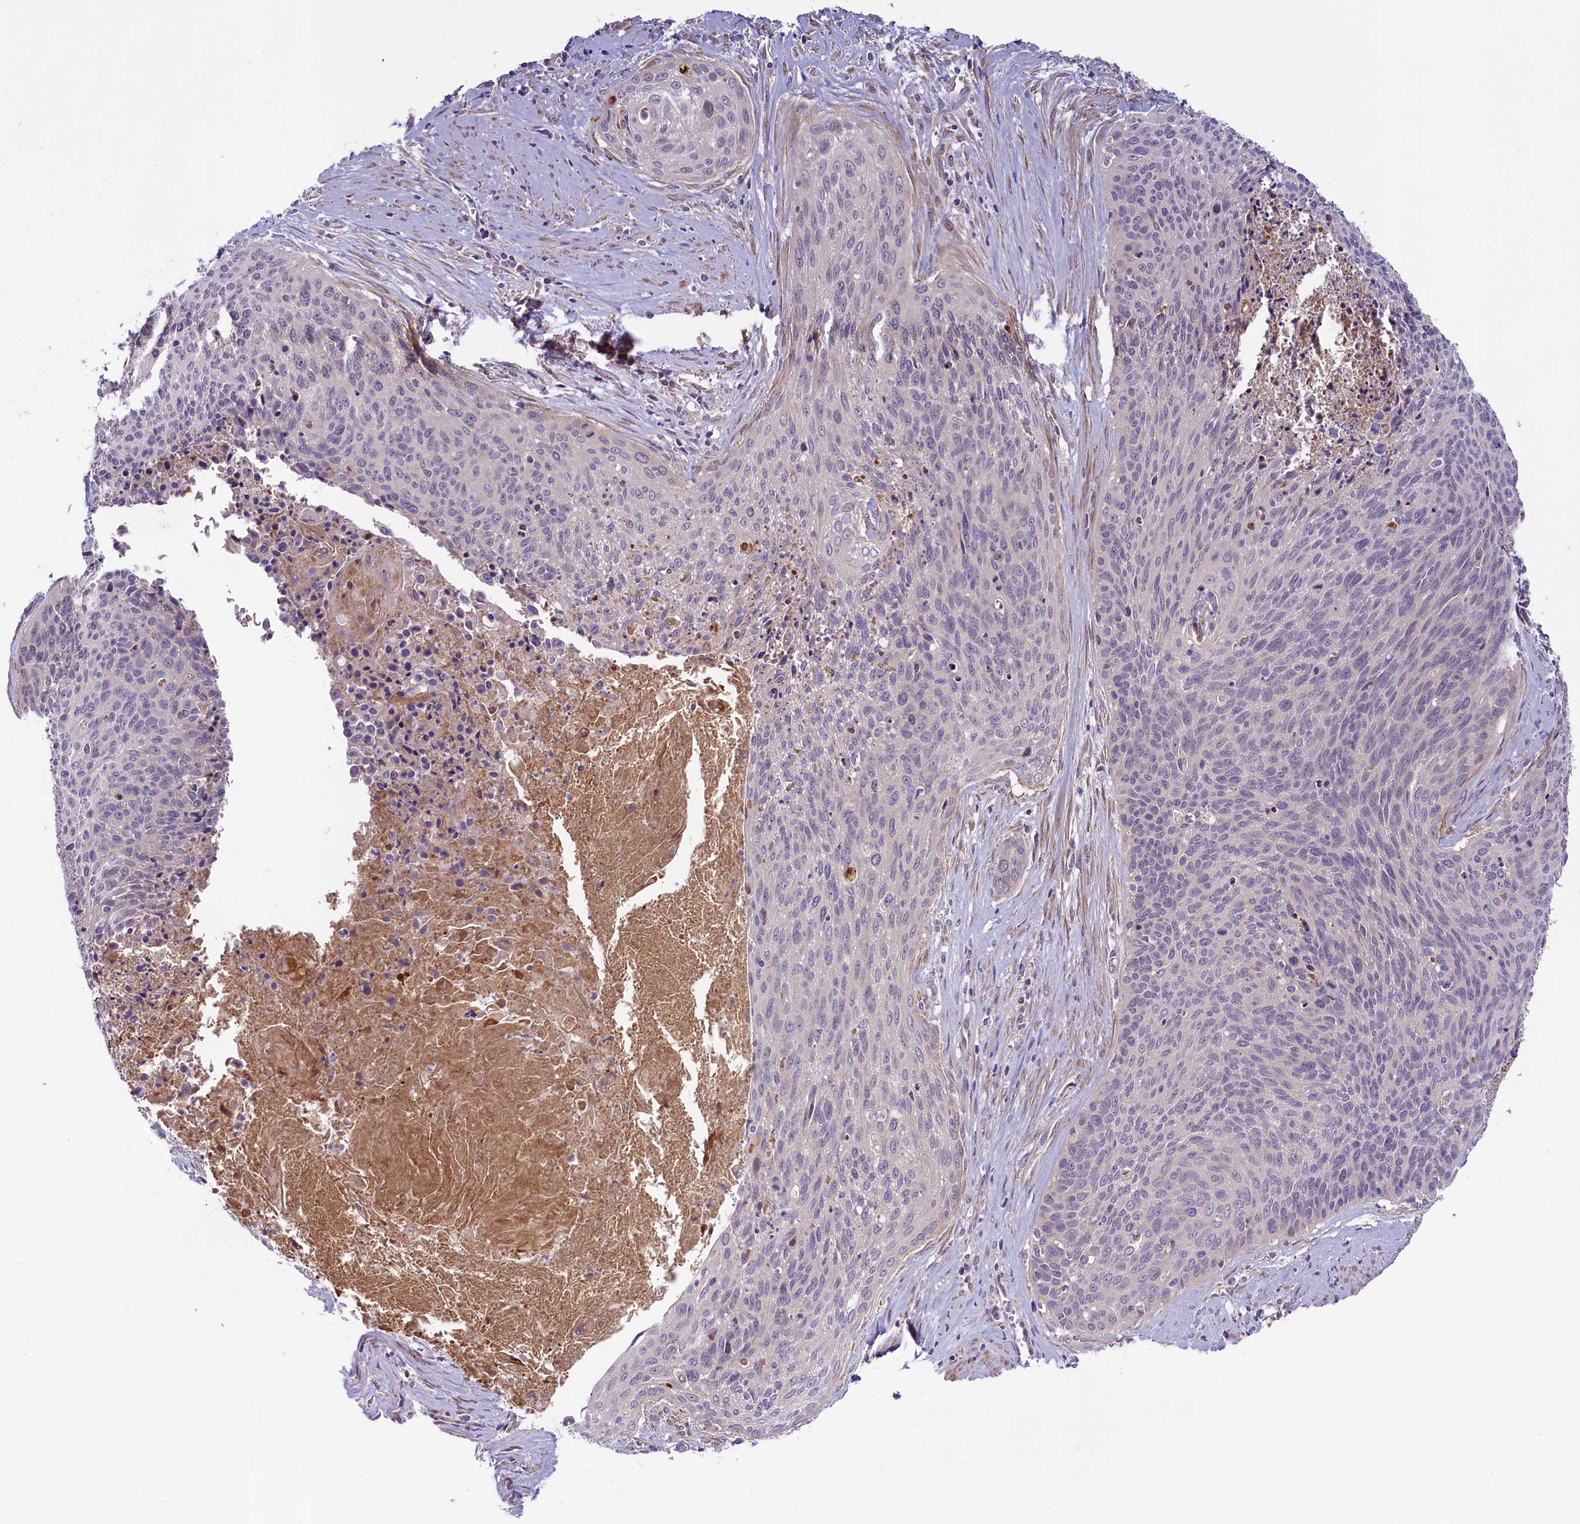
{"staining": {"intensity": "negative", "quantity": "none", "location": "none"}, "tissue": "cervical cancer", "cell_type": "Tumor cells", "image_type": "cancer", "snomed": [{"axis": "morphology", "description": "Squamous cell carcinoma, NOS"}, {"axis": "topography", "description": "Cervix"}], "caption": "Cervical cancer was stained to show a protein in brown. There is no significant staining in tumor cells.", "gene": "COG8", "patient": {"sex": "female", "age": 55}}